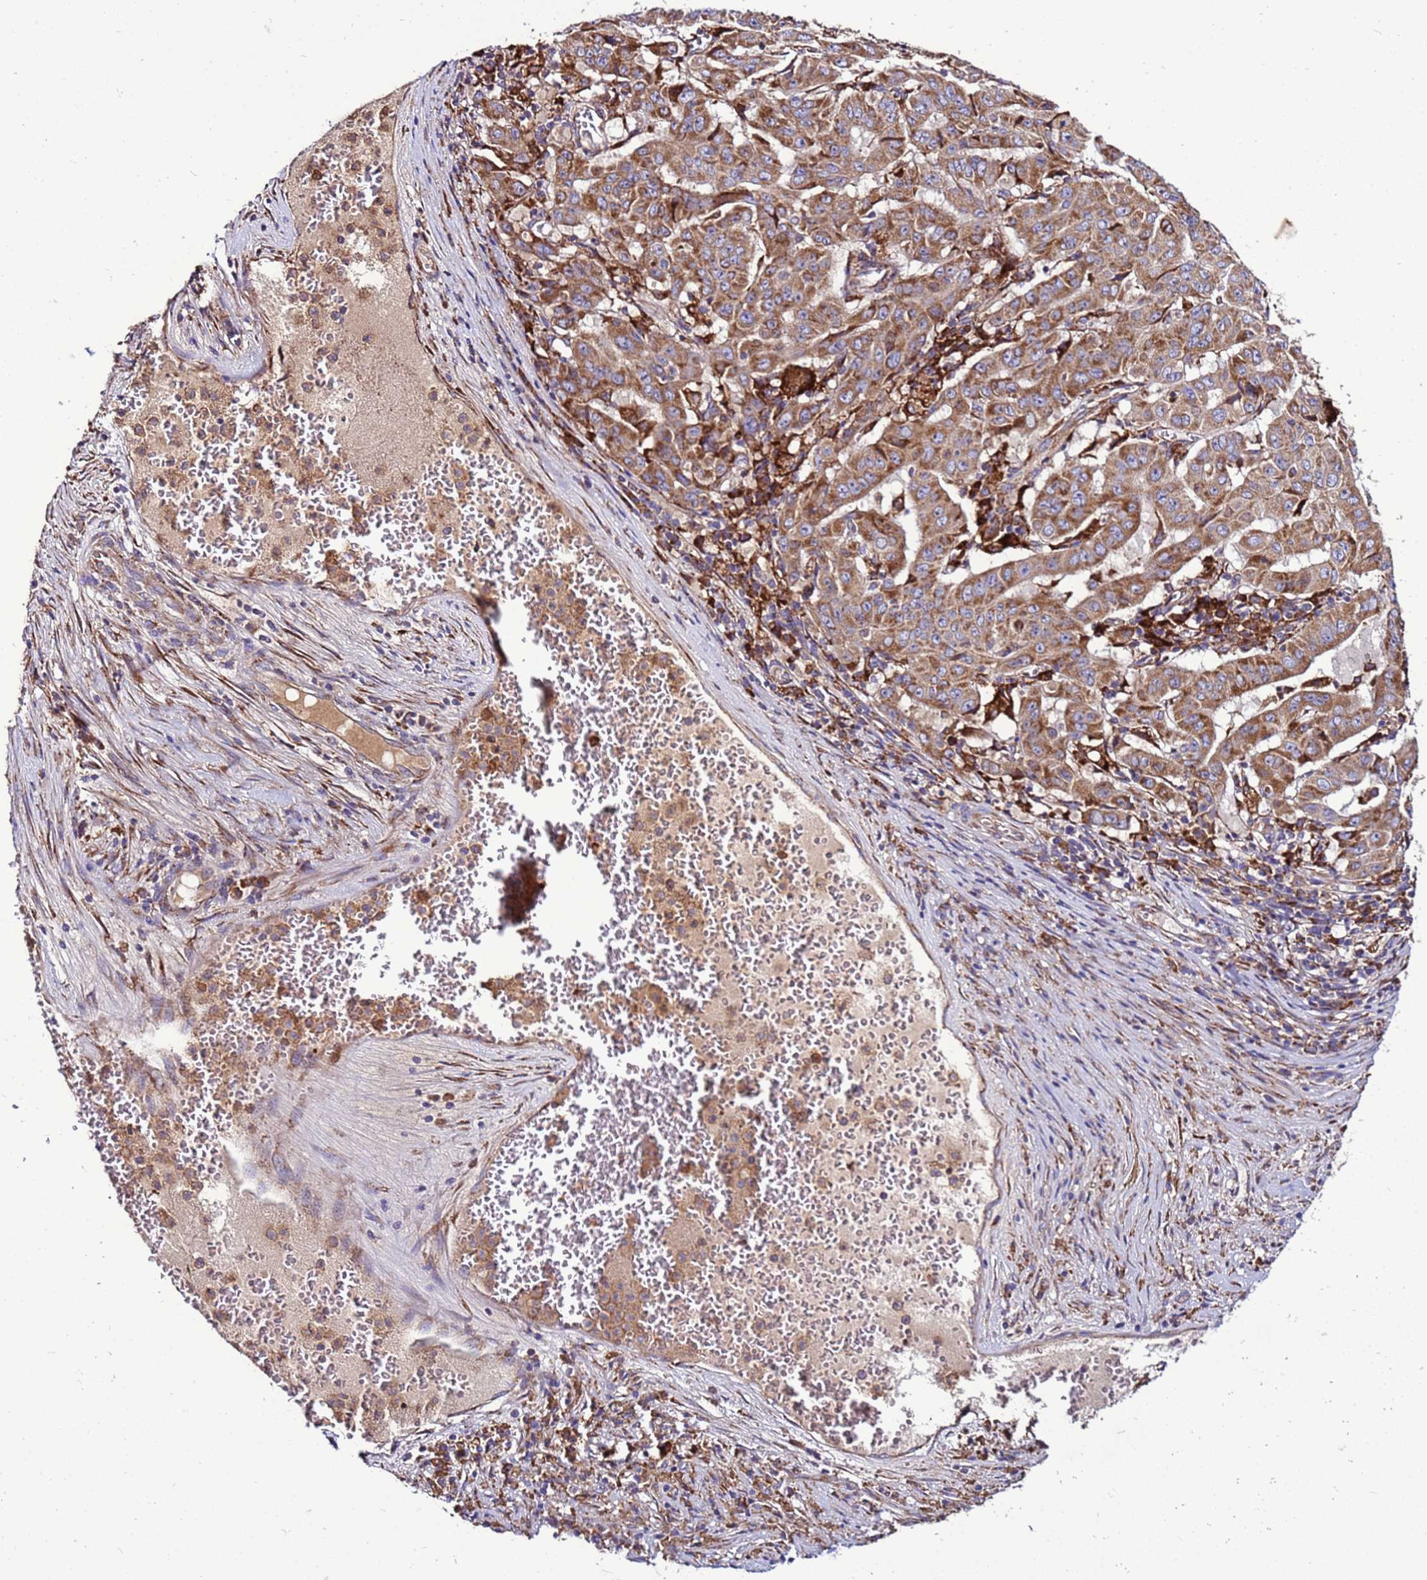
{"staining": {"intensity": "moderate", "quantity": ">75%", "location": "cytoplasmic/membranous"}, "tissue": "pancreatic cancer", "cell_type": "Tumor cells", "image_type": "cancer", "snomed": [{"axis": "morphology", "description": "Adenocarcinoma, NOS"}, {"axis": "topography", "description": "Pancreas"}], "caption": "A photomicrograph of human pancreatic cancer (adenocarcinoma) stained for a protein exhibits moderate cytoplasmic/membranous brown staining in tumor cells.", "gene": "ANTKMT", "patient": {"sex": "male", "age": 63}}